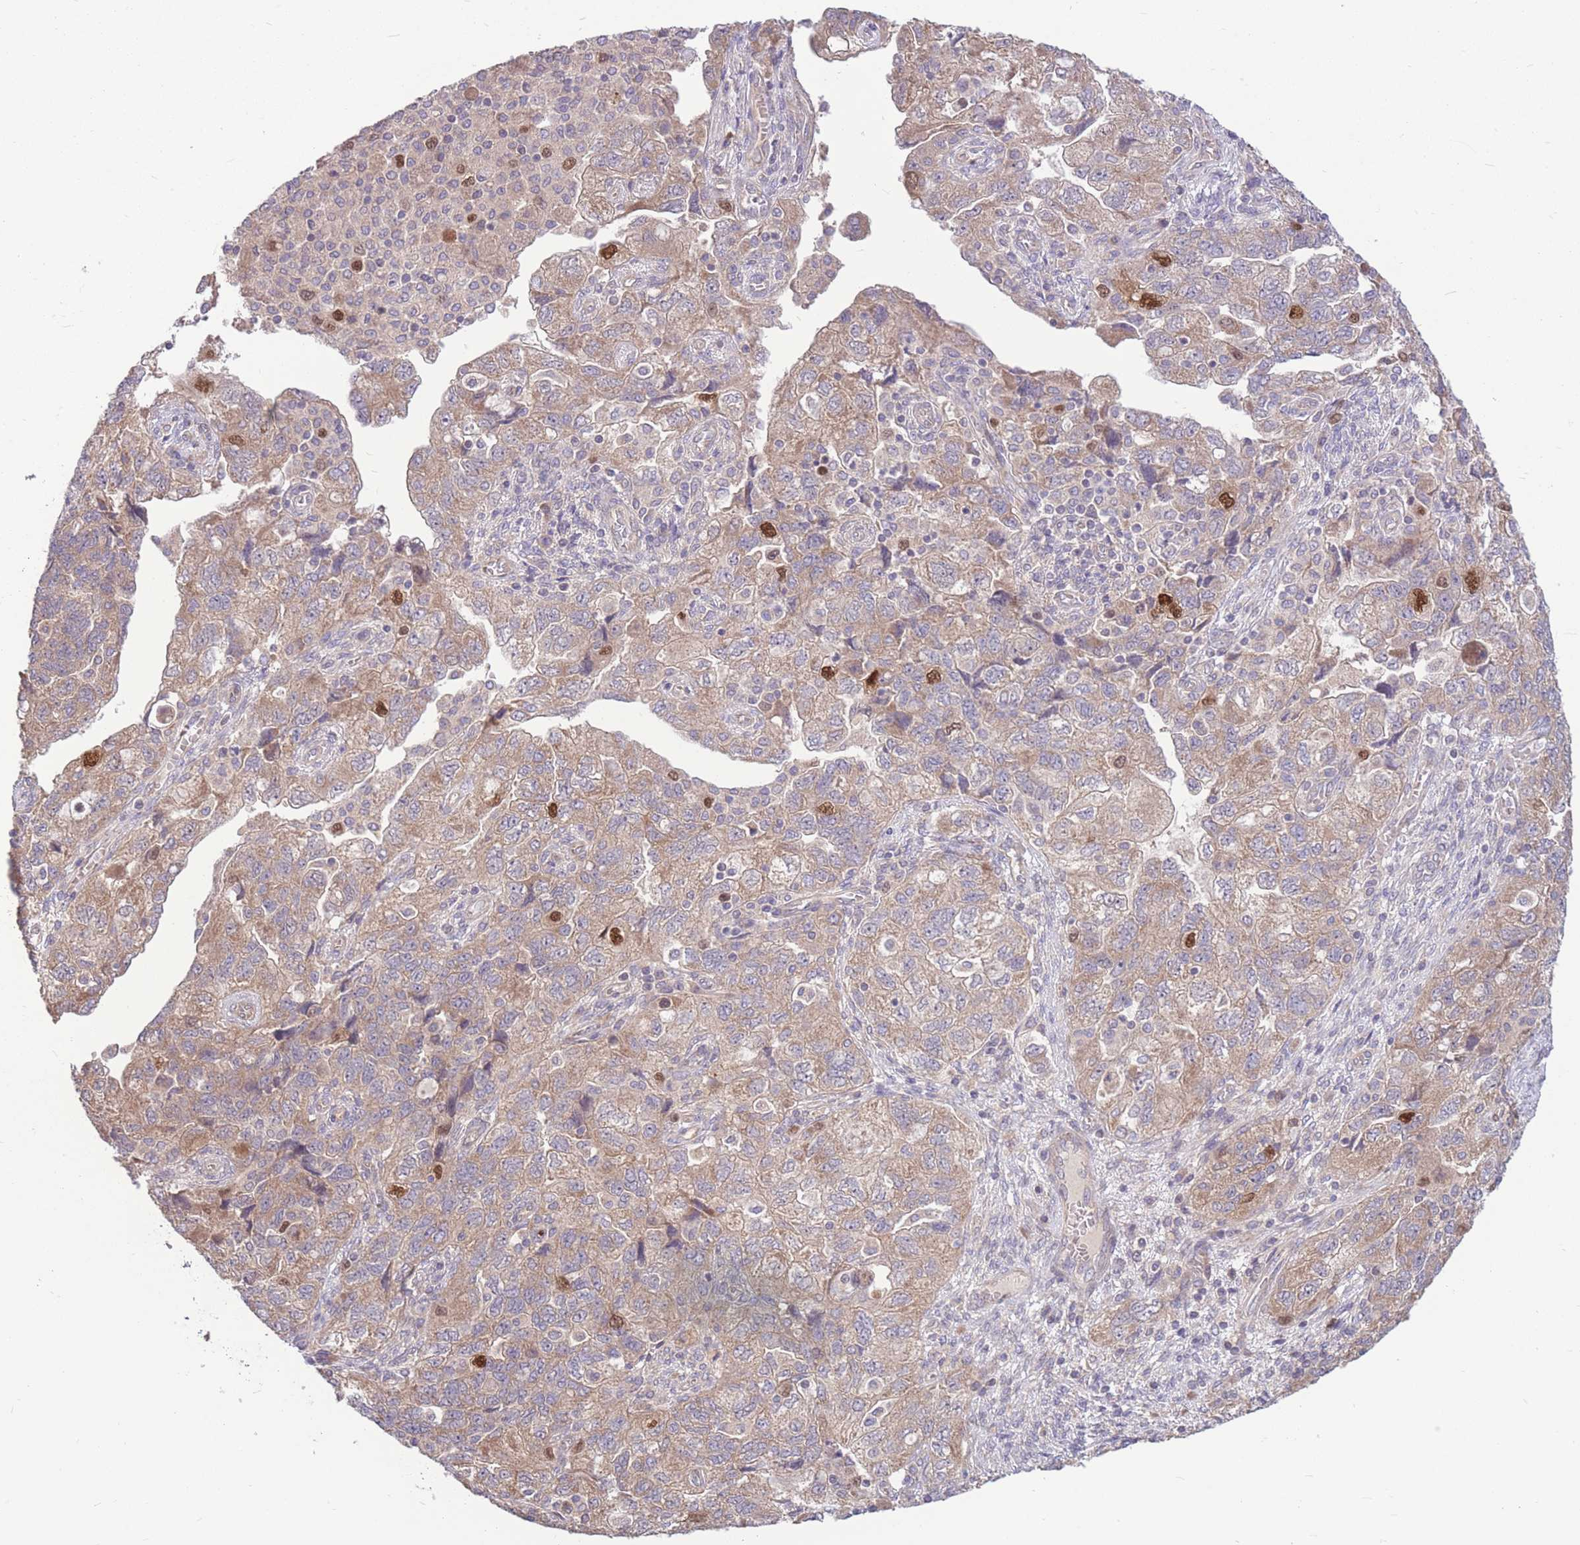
{"staining": {"intensity": "strong", "quantity": "<25%", "location": "cytoplasmic/membranous,nuclear"}, "tissue": "ovarian cancer", "cell_type": "Tumor cells", "image_type": "cancer", "snomed": [{"axis": "morphology", "description": "Carcinoma, endometroid"}, {"axis": "topography", "description": "Ovary"}], "caption": "A high-resolution histopathology image shows immunohistochemistry (IHC) staining of ovarian cancer, which shows strong cytoplasmic/membranous and nuclear positivity in approximately <25% of tumor cells. The protein of interest is stained brown, and the nuclei are stained in blue (DAB (3,3'-diaminobenzidine) IHC with brightfield microscopy, high magnification).", "gene": "GMNN", "patient": {"sex": "female", "age": 51}}